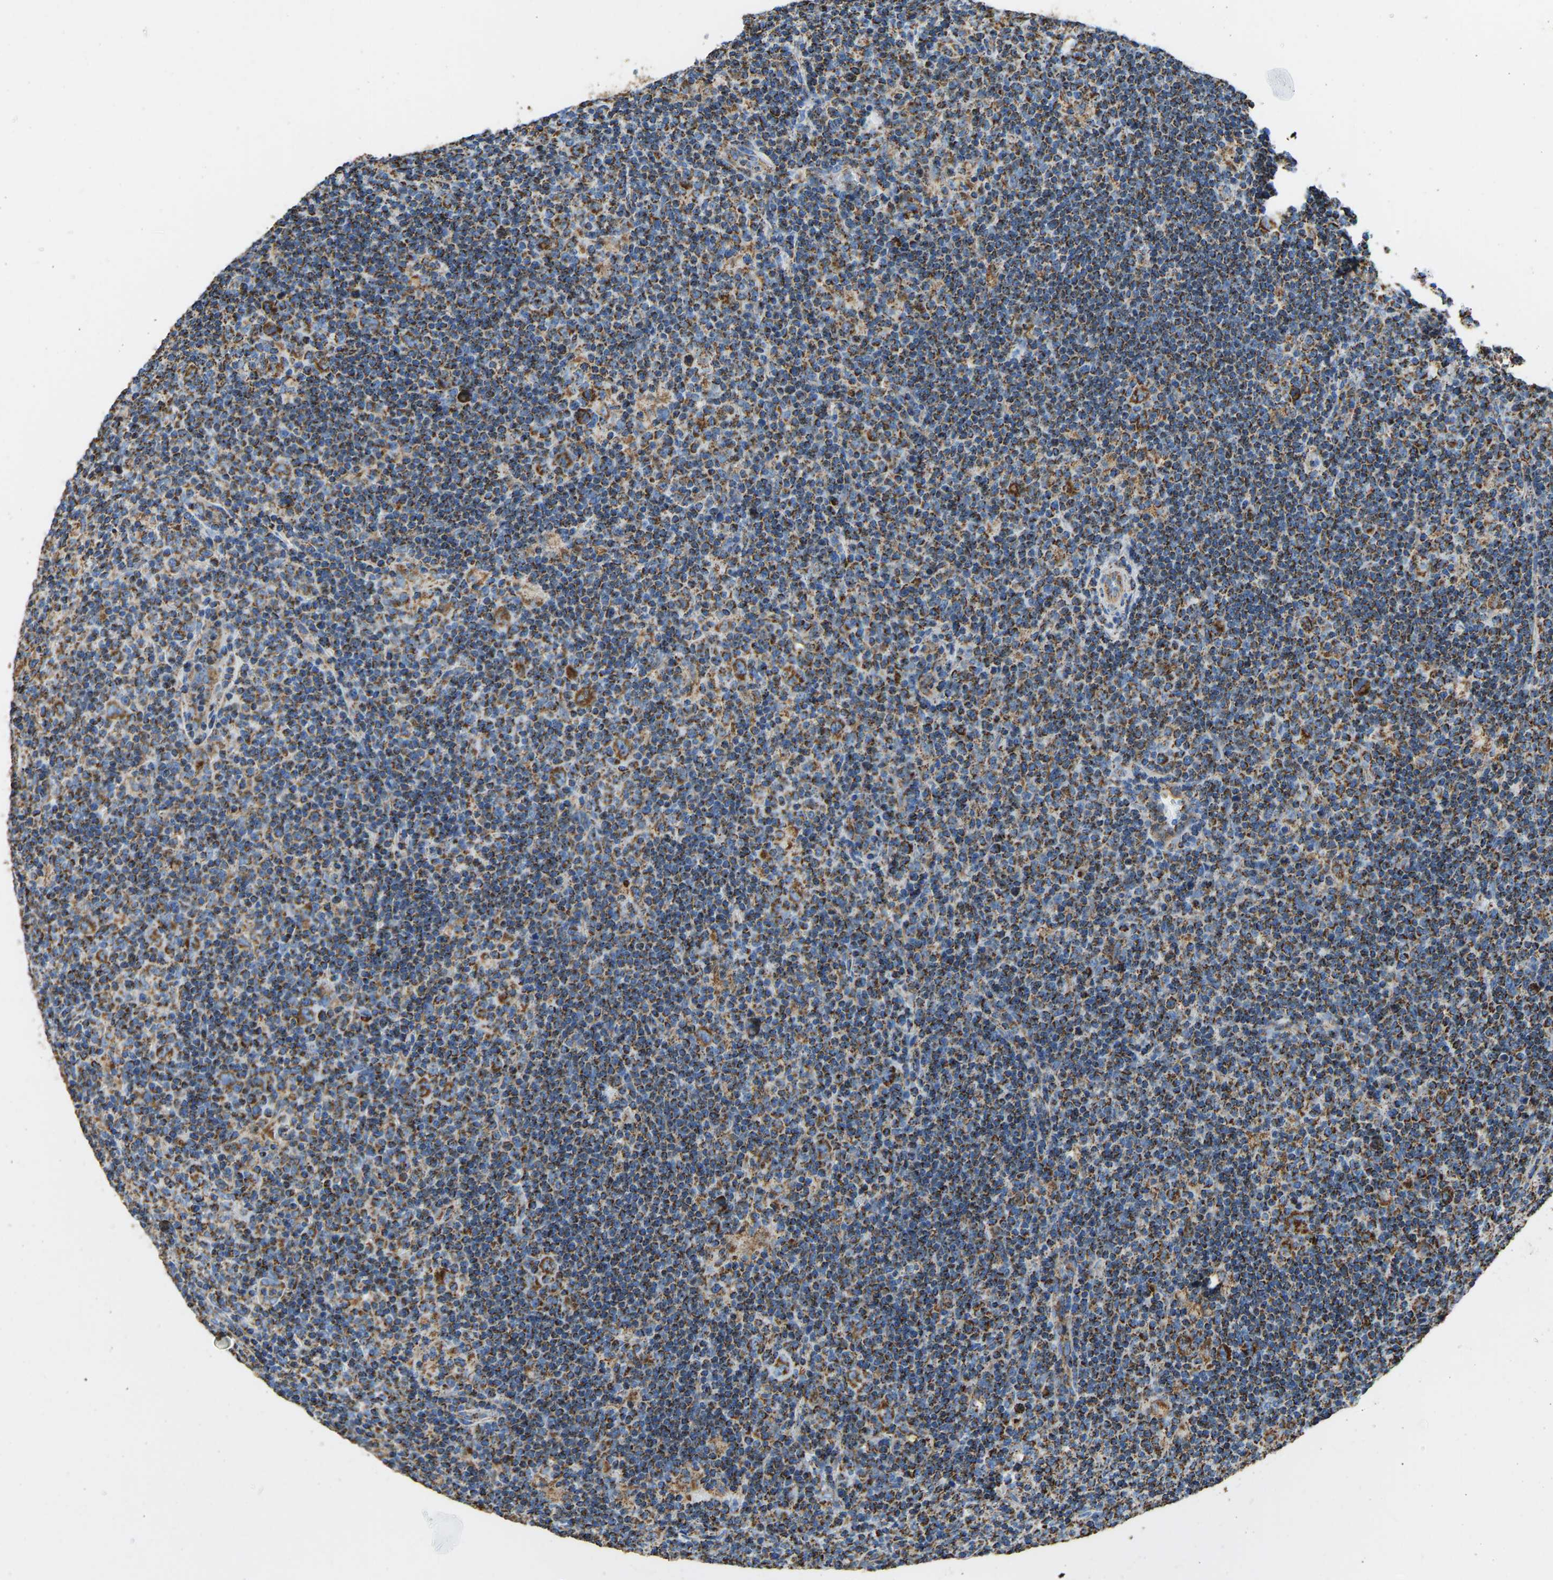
{"staining": {"intensity": "moderate", "quantity": ">75%", "location": "cytoplasmic/membranous"}, "tissue": "lymphoma", "cell_type": "Tumor cells", "image_type": "cancer", "snomed": [{"axis": "morphology", "description": "Hodgkin's disease, NOS"}, {"axis": "topography", "description": "Lymph node"}], "caption": "Immunohistochemical staining of human lymphoma exhibits moderate cytoplasmic/membranous protein expression in about >75% of tumor cells.", "gene": "IRX6", "patient": {"sex": "female", "age": 57}}